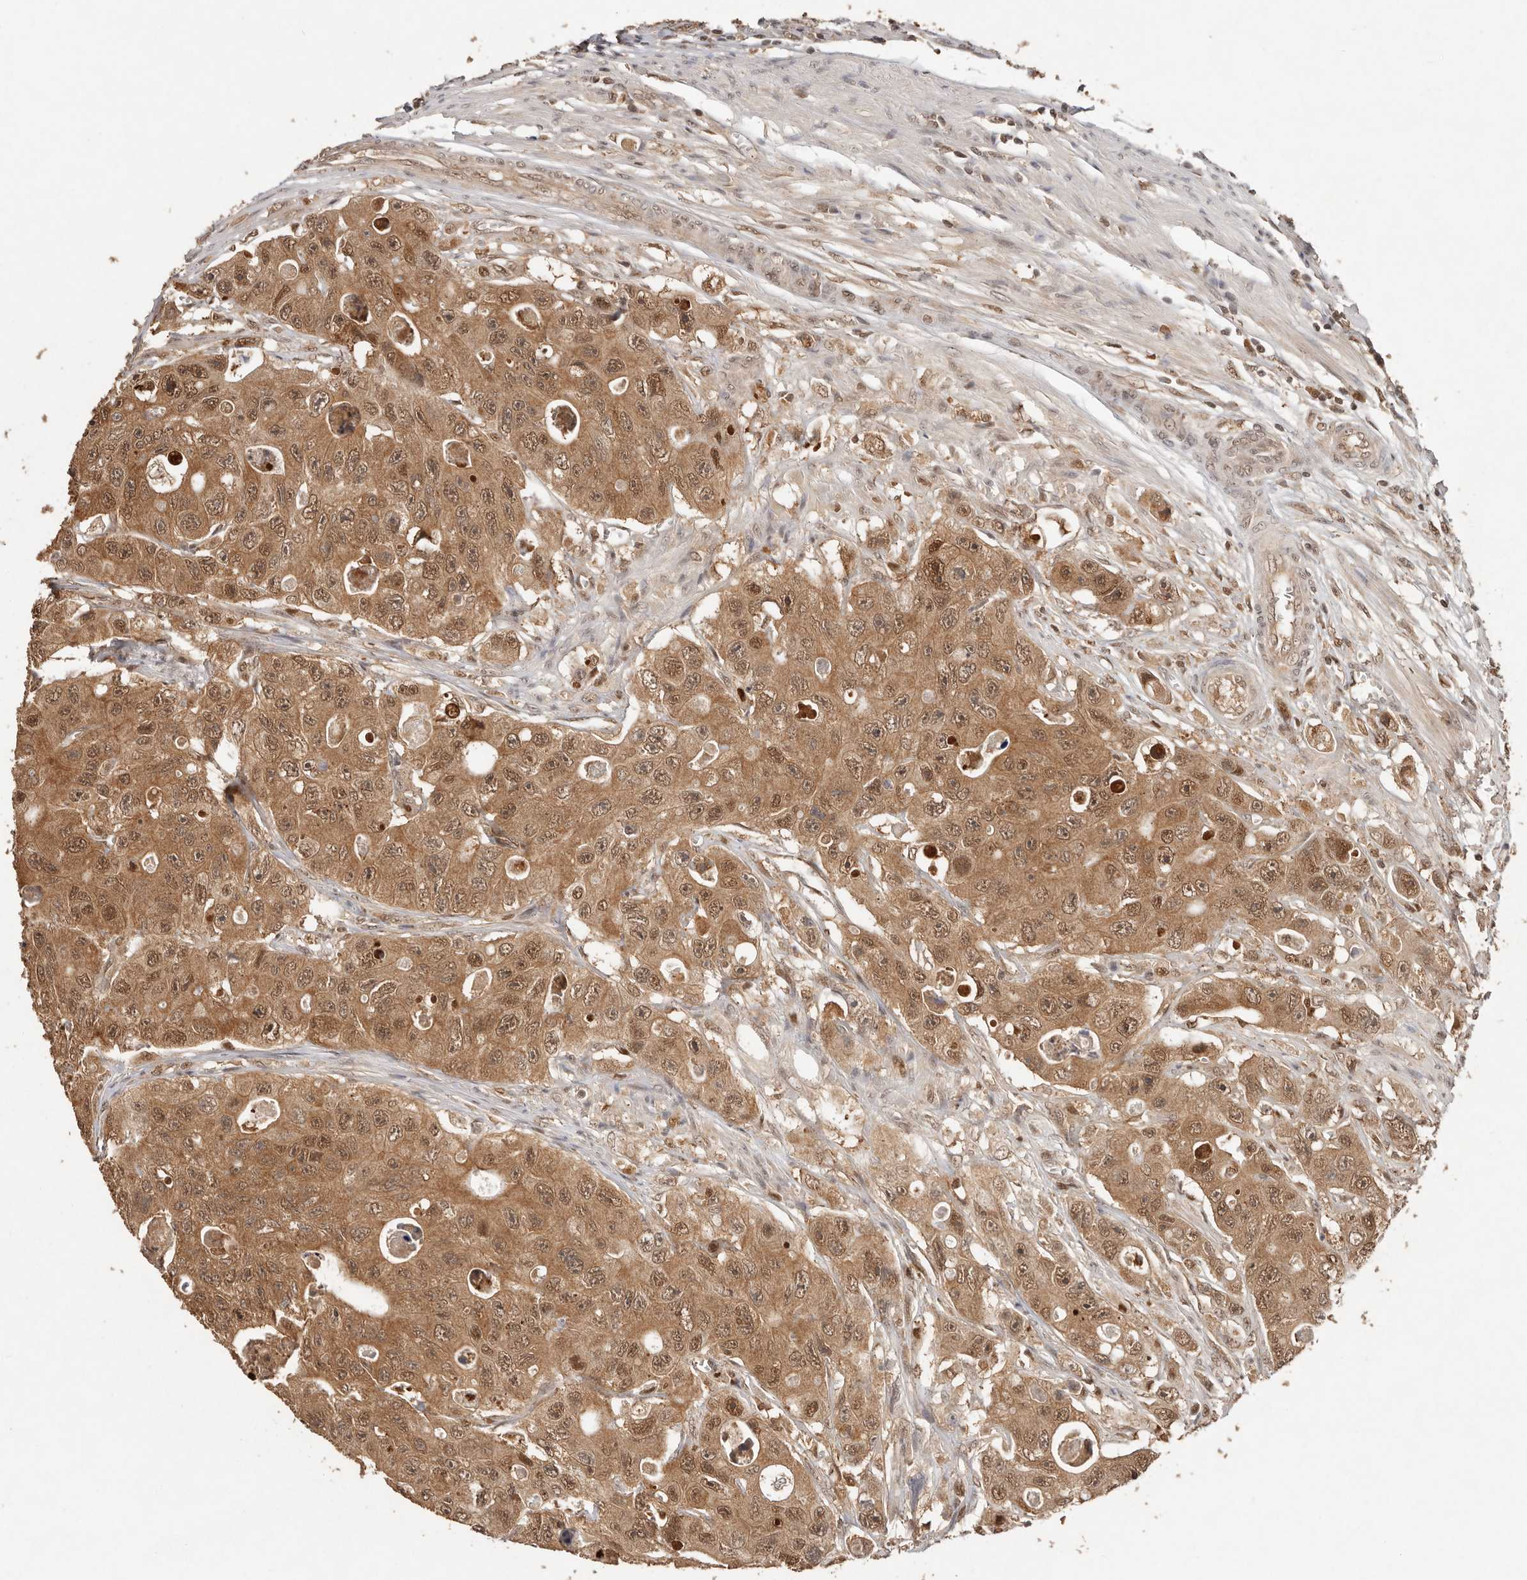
{"staining": {"intensity": "moderate", "quantity": ">75%", "location": "cytoplasmic/membranous,nuclear"}, "tissue": "colorectal cancer", "cell_type": "Tumor cells", "image_type": "cancer", "snomed": [{"axis": "morphology", "description": "Adenocarcinoma, NOS"}, {"axis": "topography", "description": "Colon"}], "caption": "High-magnification brightfield microscopy of colorectal cancer stained with DAB (brown) and counterstained with hematoxylin (blue). tumor cells exhibit moderate cytoplasmic/membranous and nuclear expression is seen in approximately>75% of cells. (Stains: DAB (3,3'-diaminobenzidine) in brown, nuclei in blue, Microscopy: brightfield microscopy at high magnification).", "gene": "PSMA5", "patient": {"sex": "female", "age": 46}}